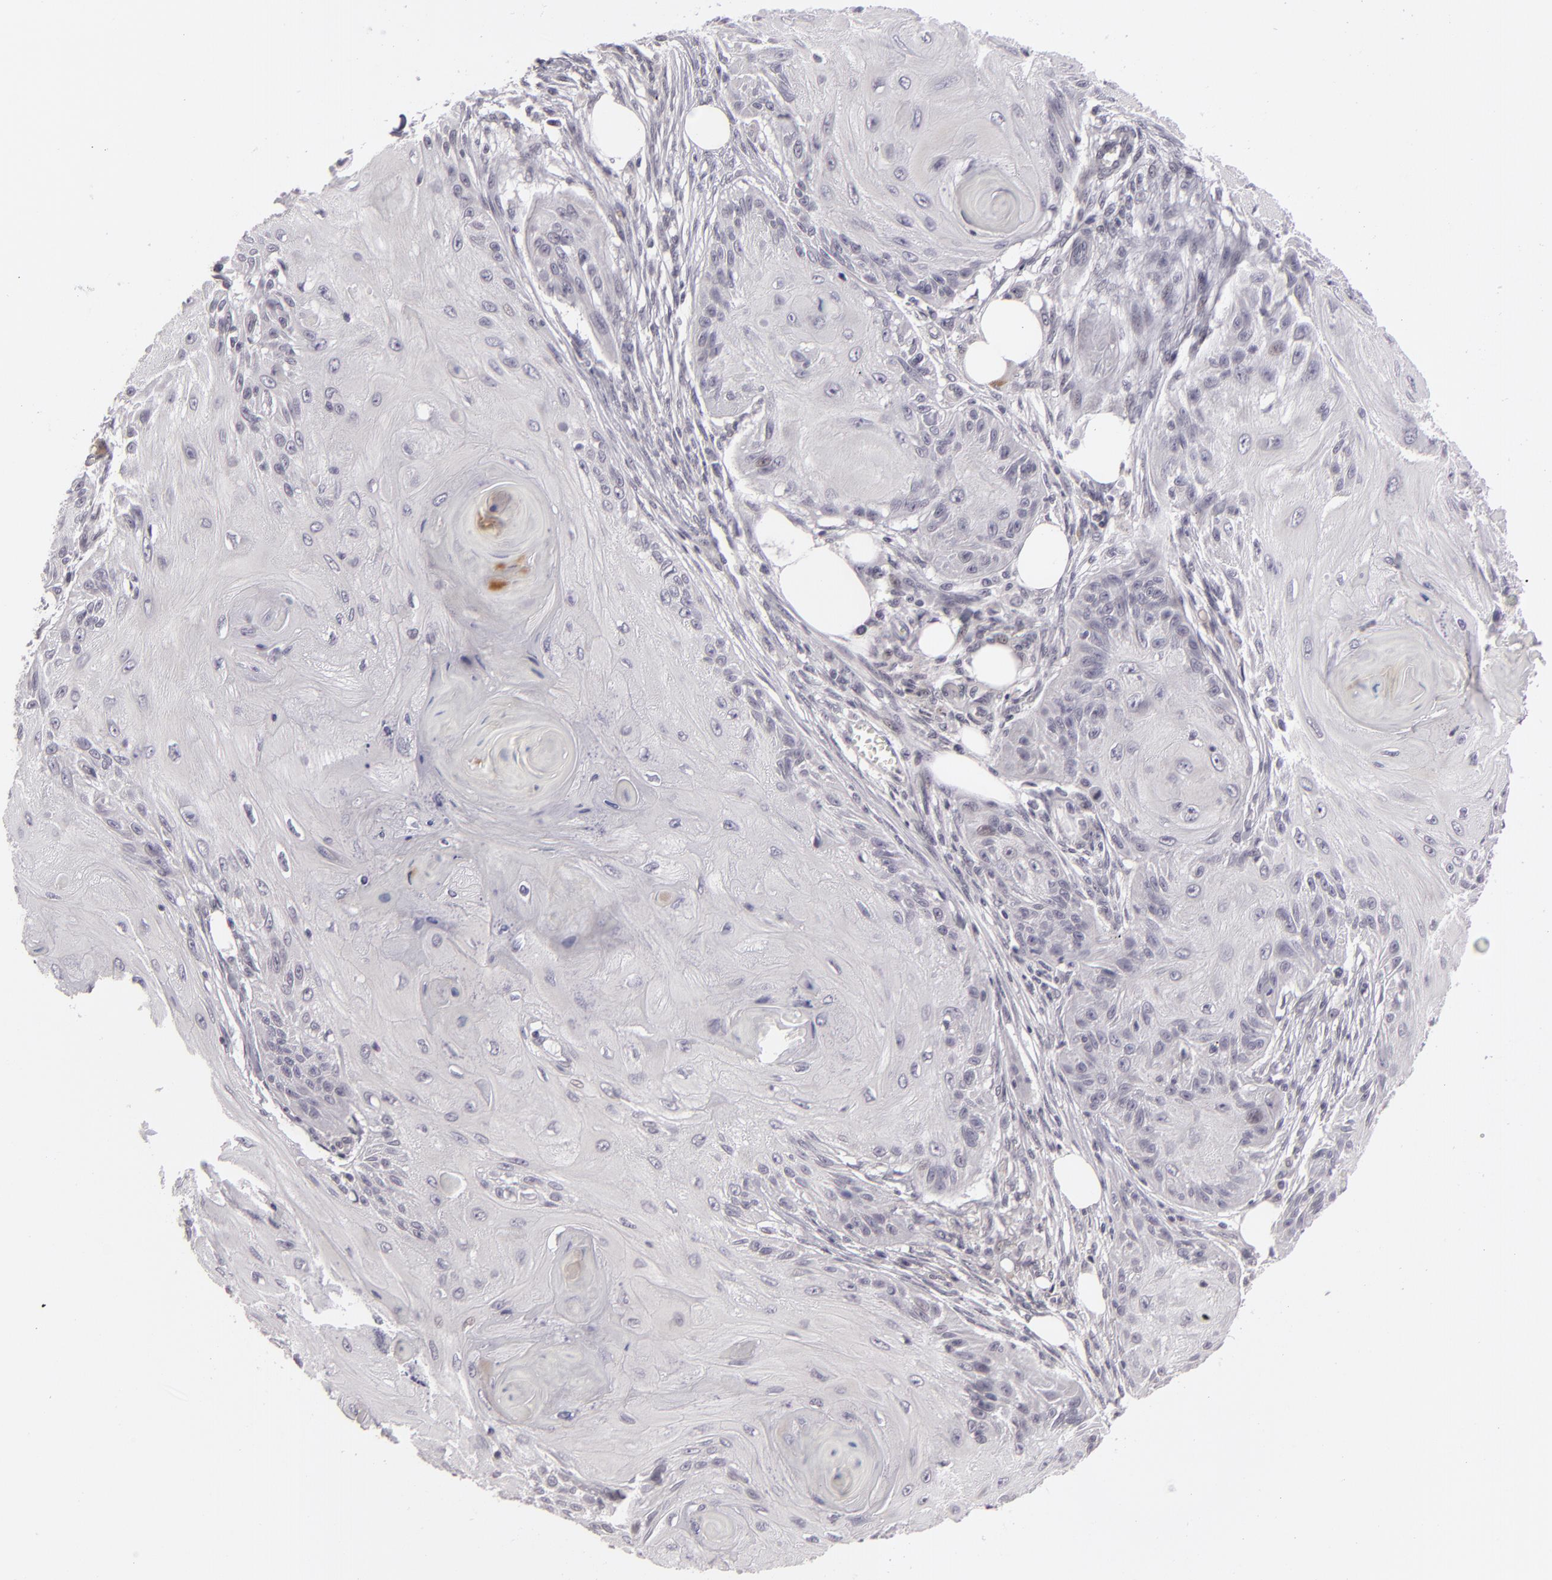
{"staining": {"intensity": "negative", "quantity": "none", "location": "none"}, "tissue": "skin cancer", "cell_type": "Tumor cells", "image_type": "cancer", "snomed": [{"axis": "morphology", "description": "Squamous cell carcinoma, NOS"}, {"axis": "topography", "description": "Skin"}], "caption": "Image shows no protein positivity in tumor cells of skin cancer (squamous cell carcinoma) tissue.", "gene": "ZNF205", "patient": {"sex": "female", "age": 88}}